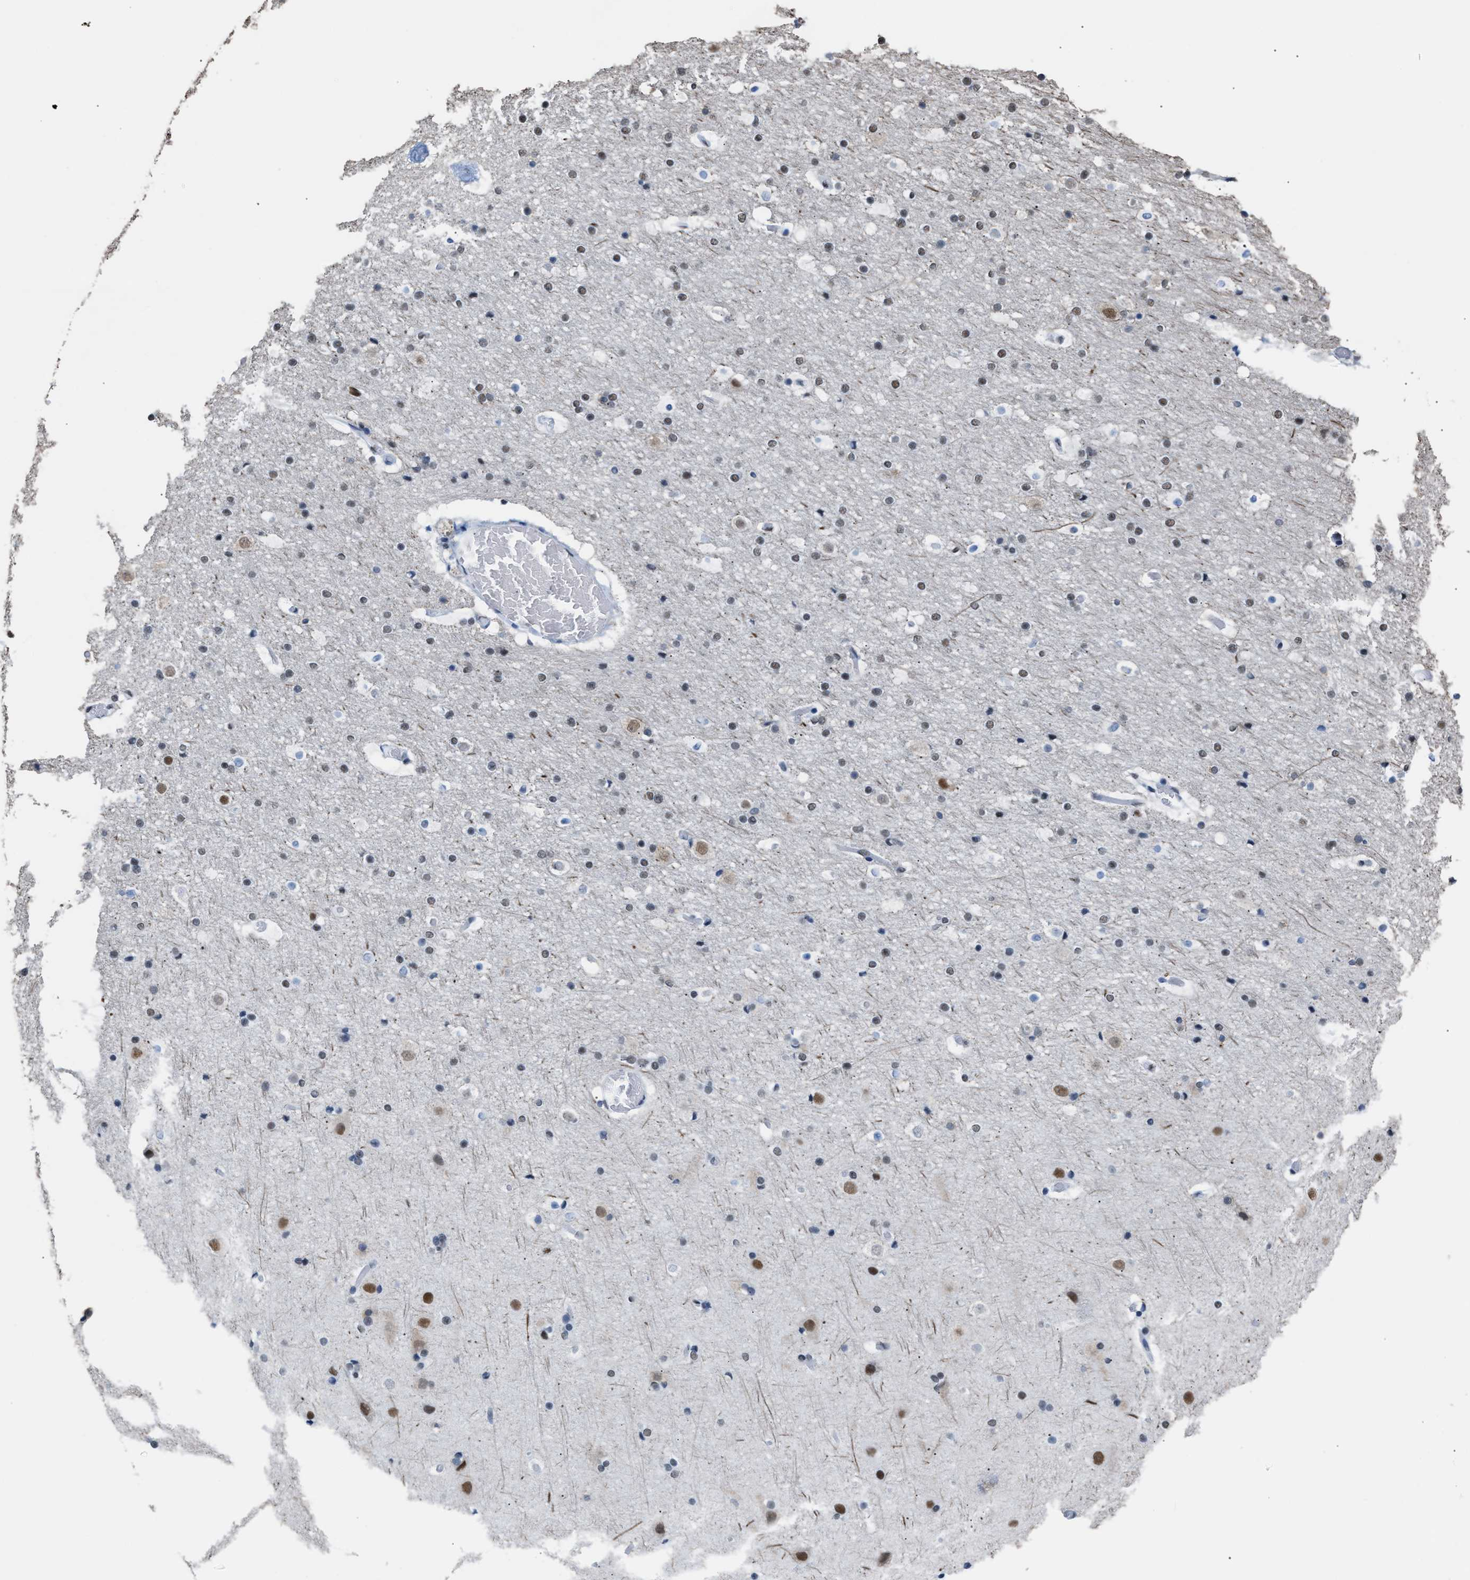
{"staining": {"intensity": "negative", "quantity": "none", "location": "none"}, "tissue": "cerebral cortex", "cell_type": "Endothelial cells", "image_type": "normal", "snomed": [{"axis": "morphology", "description": "Normal tissue, NOS"}, {"axis": "topography", "description": "Cerebral cortex"}], "caption": "High magnification brightfield microscopy of unremarkable cerebral cortex stained with DAB (3,3'-diaminobenzidine) (brown) and counterstained with hematoxylin (blue): endothelial cells show no significant staining. The staining is performed using DAB (3,3'-diaminobenzidine) brown chromogen with nuclei counter-stained in using hematoxylin.", "gene": "CCAR2", "patient": {"sex": "male", "age": 57}}